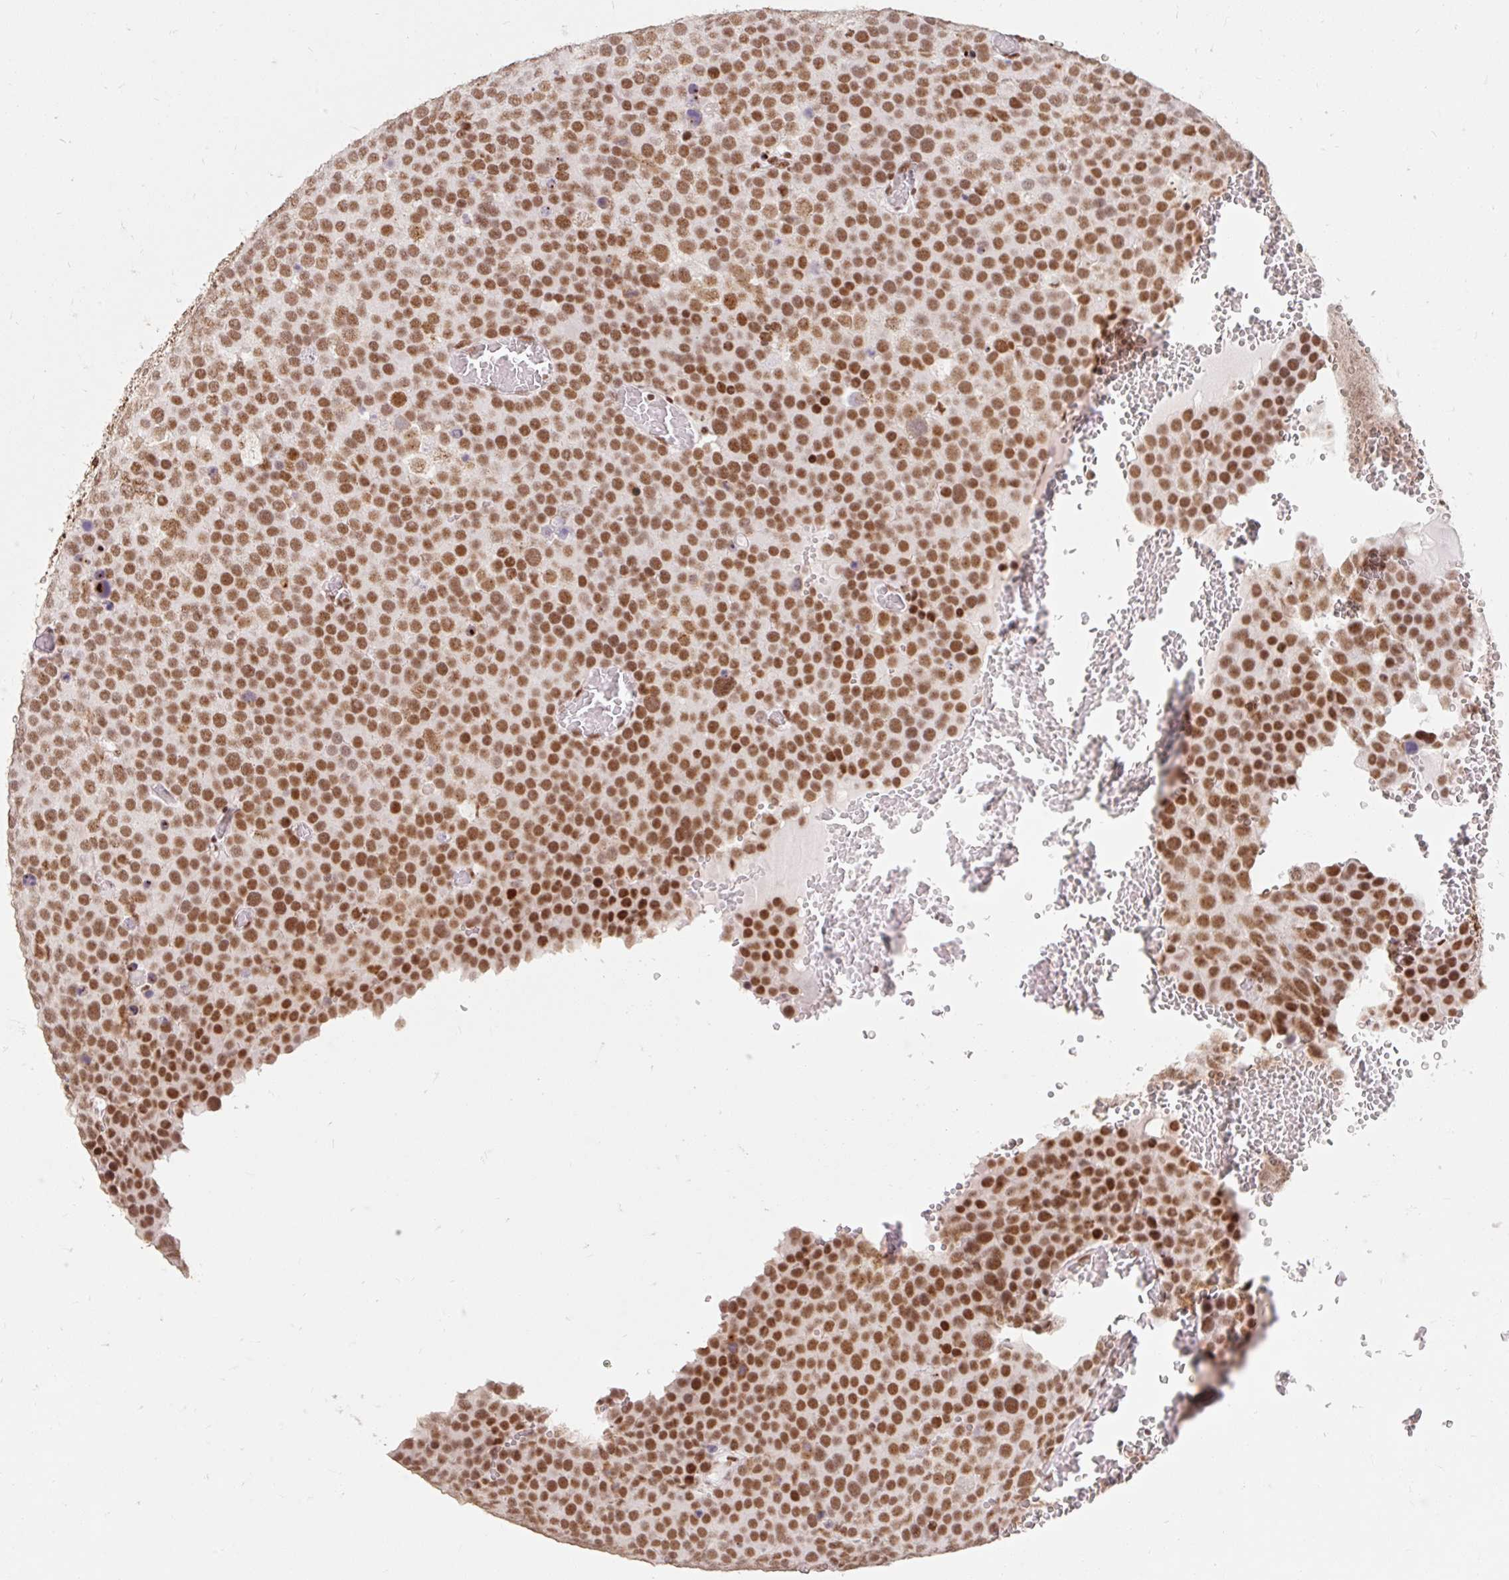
{"staining": {"intensity": "moderate", "quantity": ">75%", "location": "nuclear"}, "tissue": "testis cancer", "cell_type": "Tumor cells", "image_type": "cancer", "snomed": [{"axis": "morphology", "description": "Seminoma, NOS"}, {"axis": "topography", "description": "Testis"}], "caption": "Moderate nuclear expression is seen in approximately >75% of tumor cells in seminoma (testis).", "gene": "SRSF10", "patient": {"sex": "male", "age": 71}}